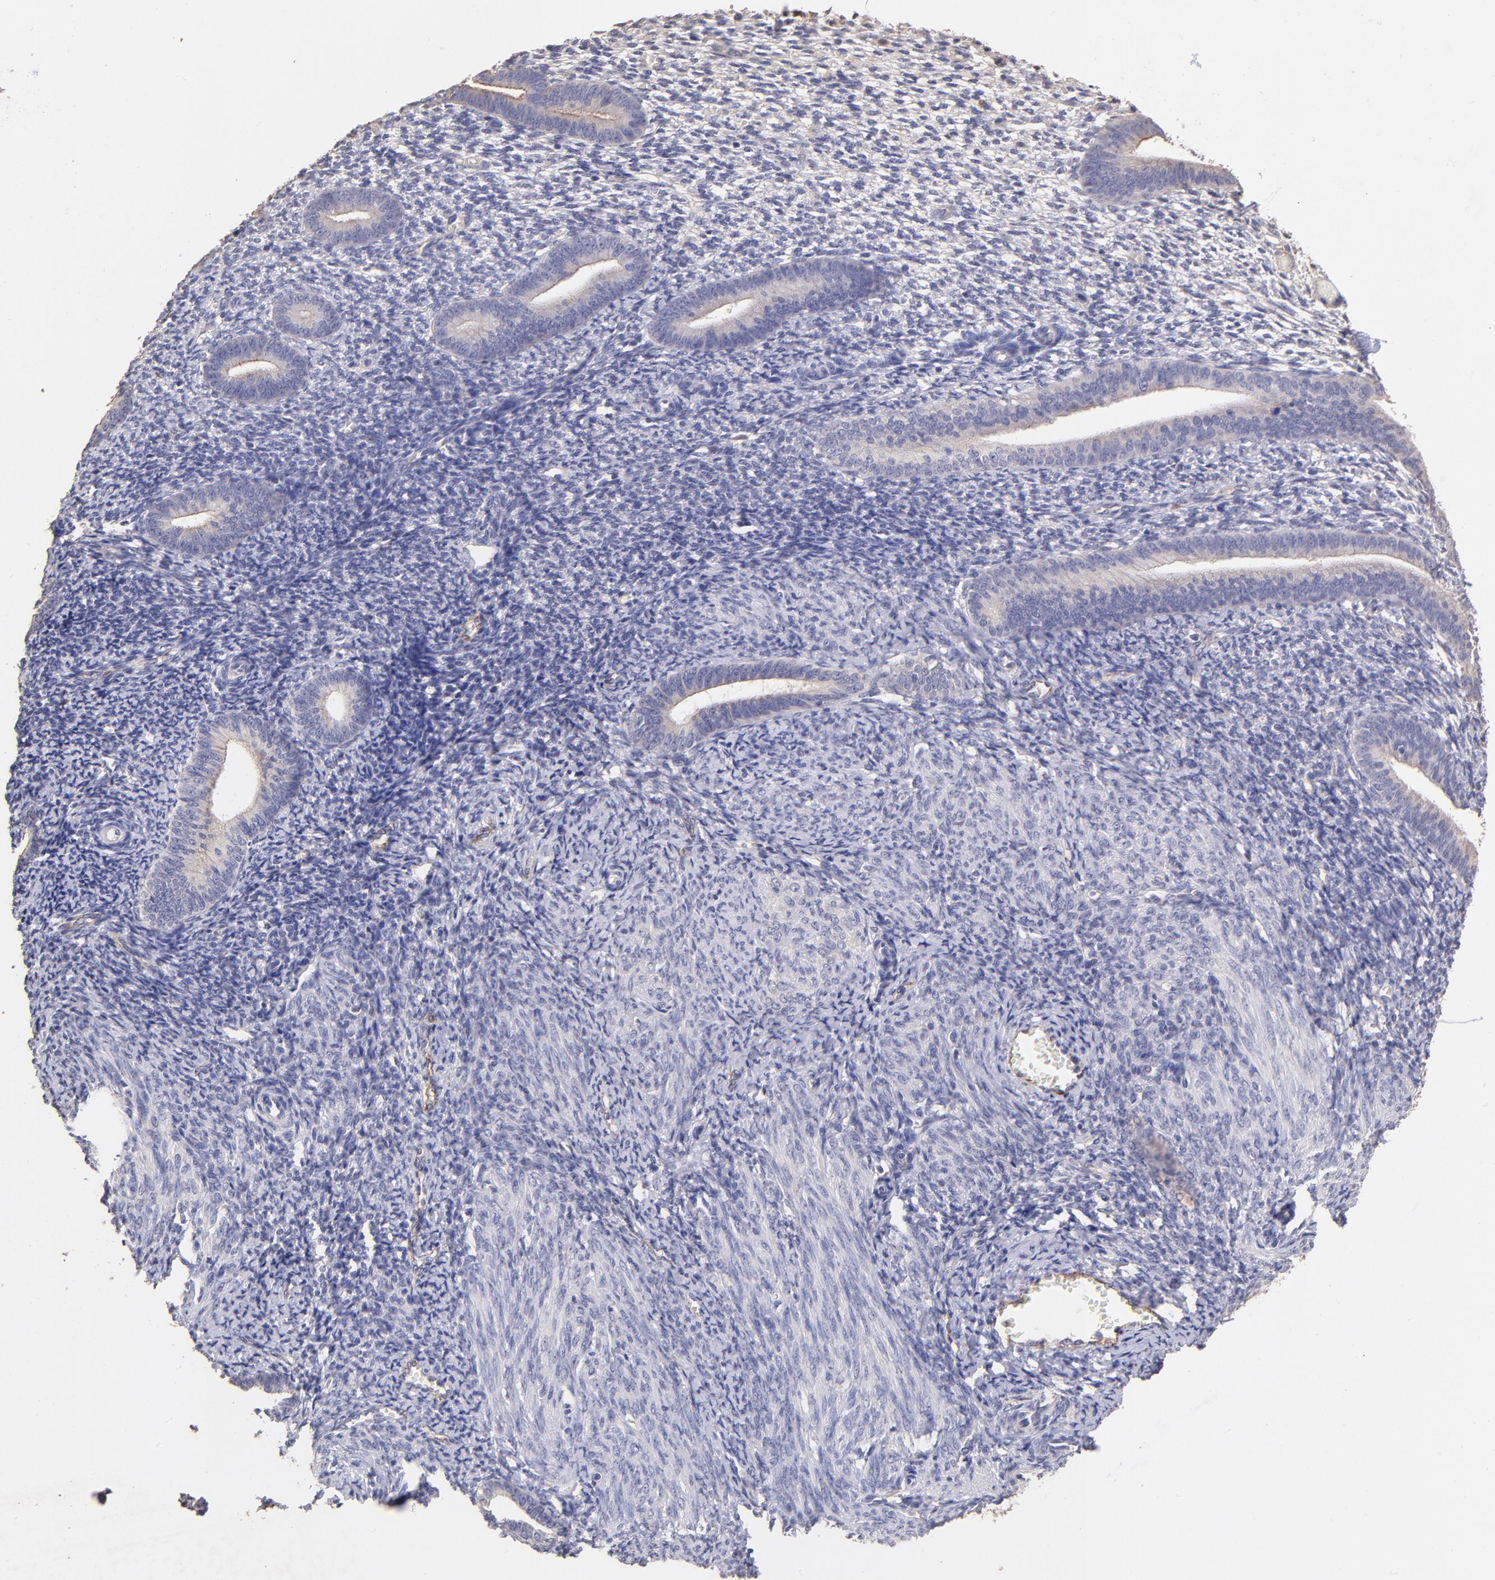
{"staining": {"intensity": "negative", "quantity": "none", "location": "none"}, "tissue": "endometrium", "cell_type": "Cells in endometrial stroma", "image_type": "normal", "snomed": [{"axis": "morphology", "description": "Normal tissue, NOS"}, {"axis": "topography", "description": "Endometrium"}], "caption": "DAB (3,3'-diaminobenzidine) immunohistochemical staining of unremarkable human endometrium shows no significant expression in cells in endometrial stroma.", "gene": "RNASEL", "patient": {"sex": "female", "age": 57}}